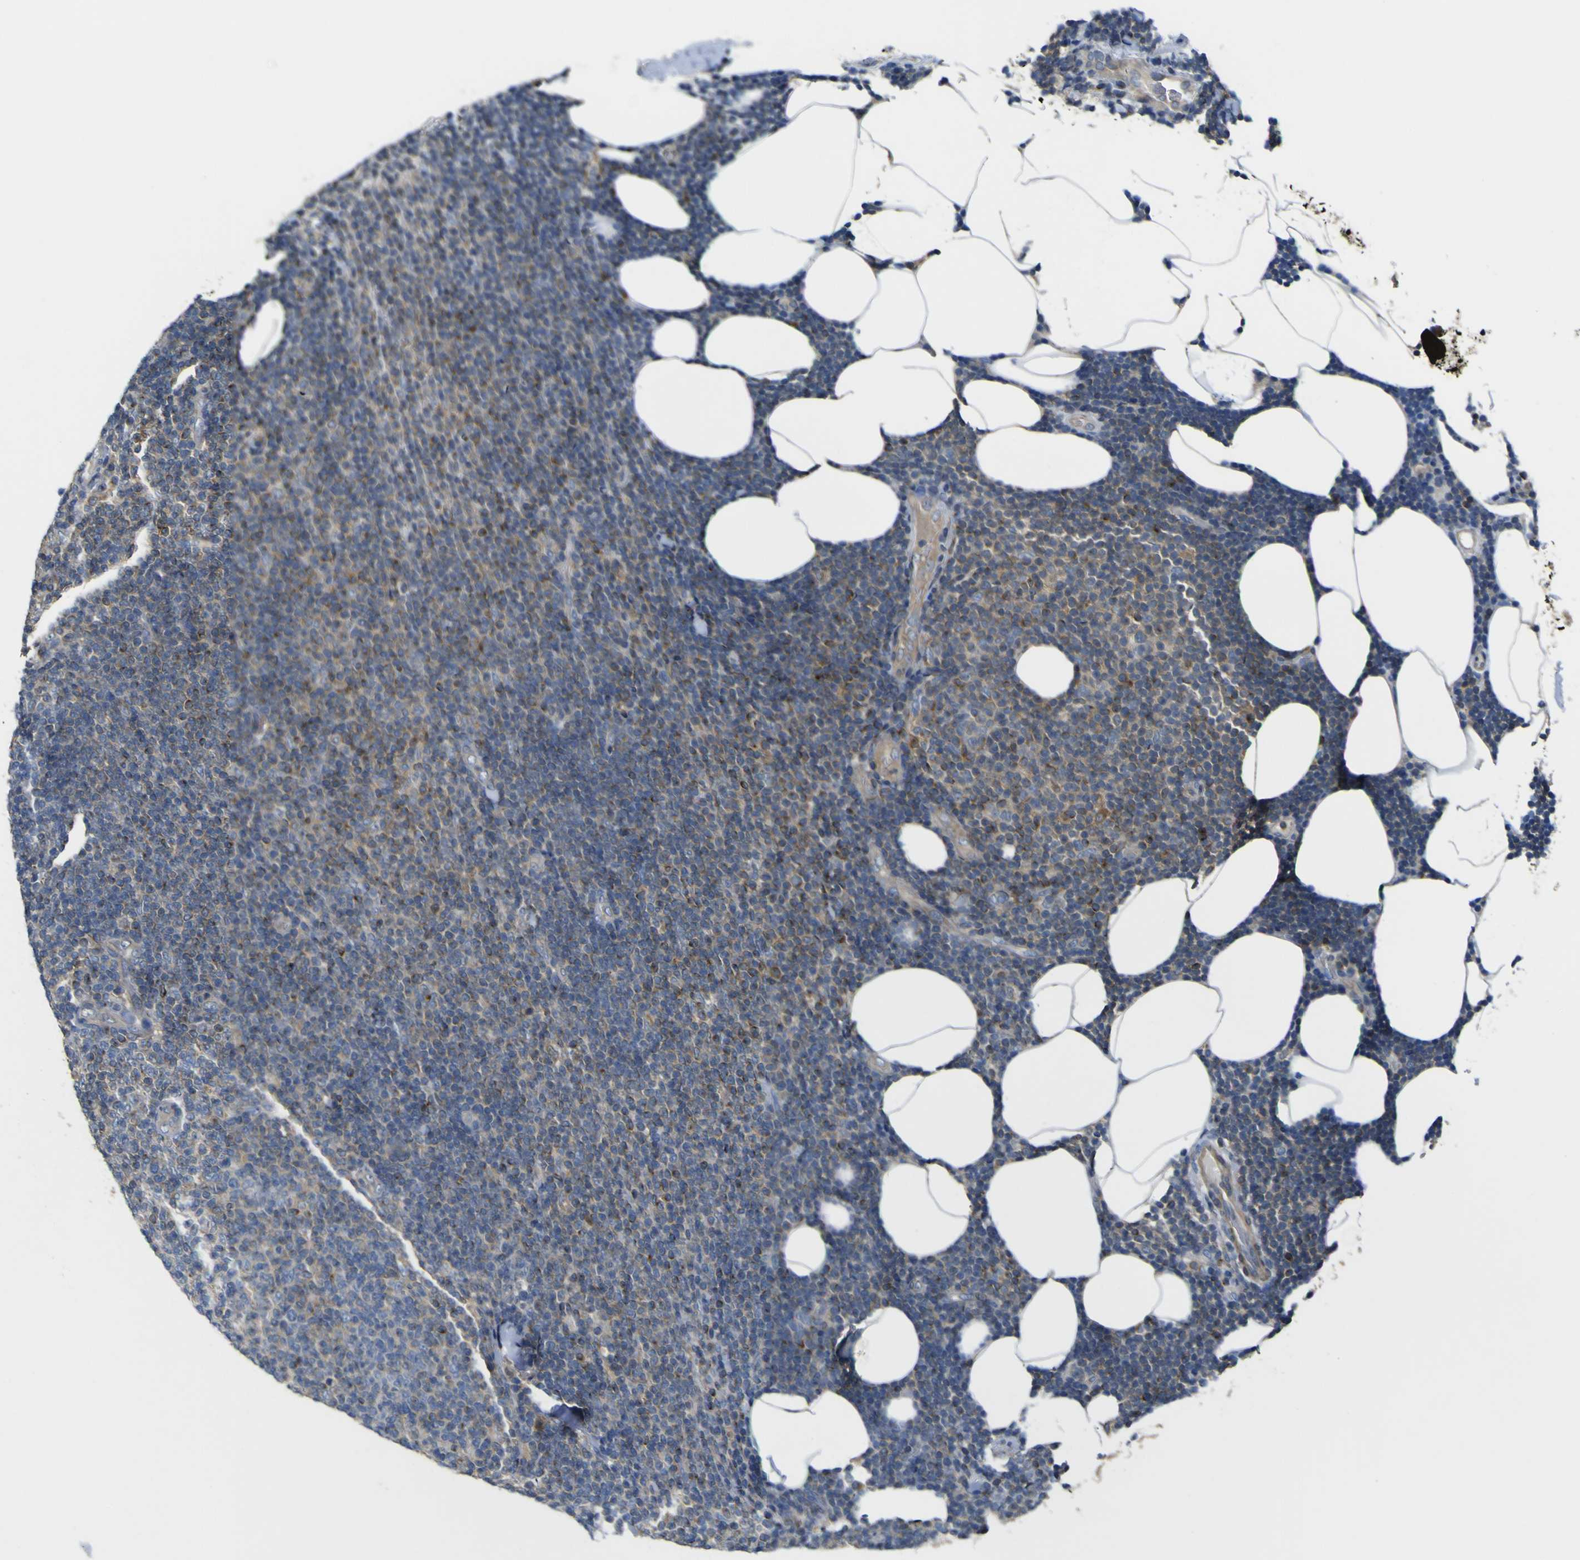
{"staining": {"intensity": "moderate", "quantity": "25%-75%", "location": "cytoplasmic/membranous"}, "tissue": "lymphoma", "cell_type": "Tumor cells", "image_type": "cancer", "snomed": [{"axis": "morphology", "description": "Malignant lymphoma, non-Hodgkin's type, Low grade"}, {"axis": "topography", "description": "Lymph node"}], "caption": "Protein expression analysis of lymphoma displays moderate cytoplasmic/membranous expression in about 25%-75% of tumor cells. (DAB (3,3'-diaminobenzidine) IHC, brown staining for protein, blue staining for nuclei).", "gene": "EML2", "patient": {"sex": "male", "age": 66}}